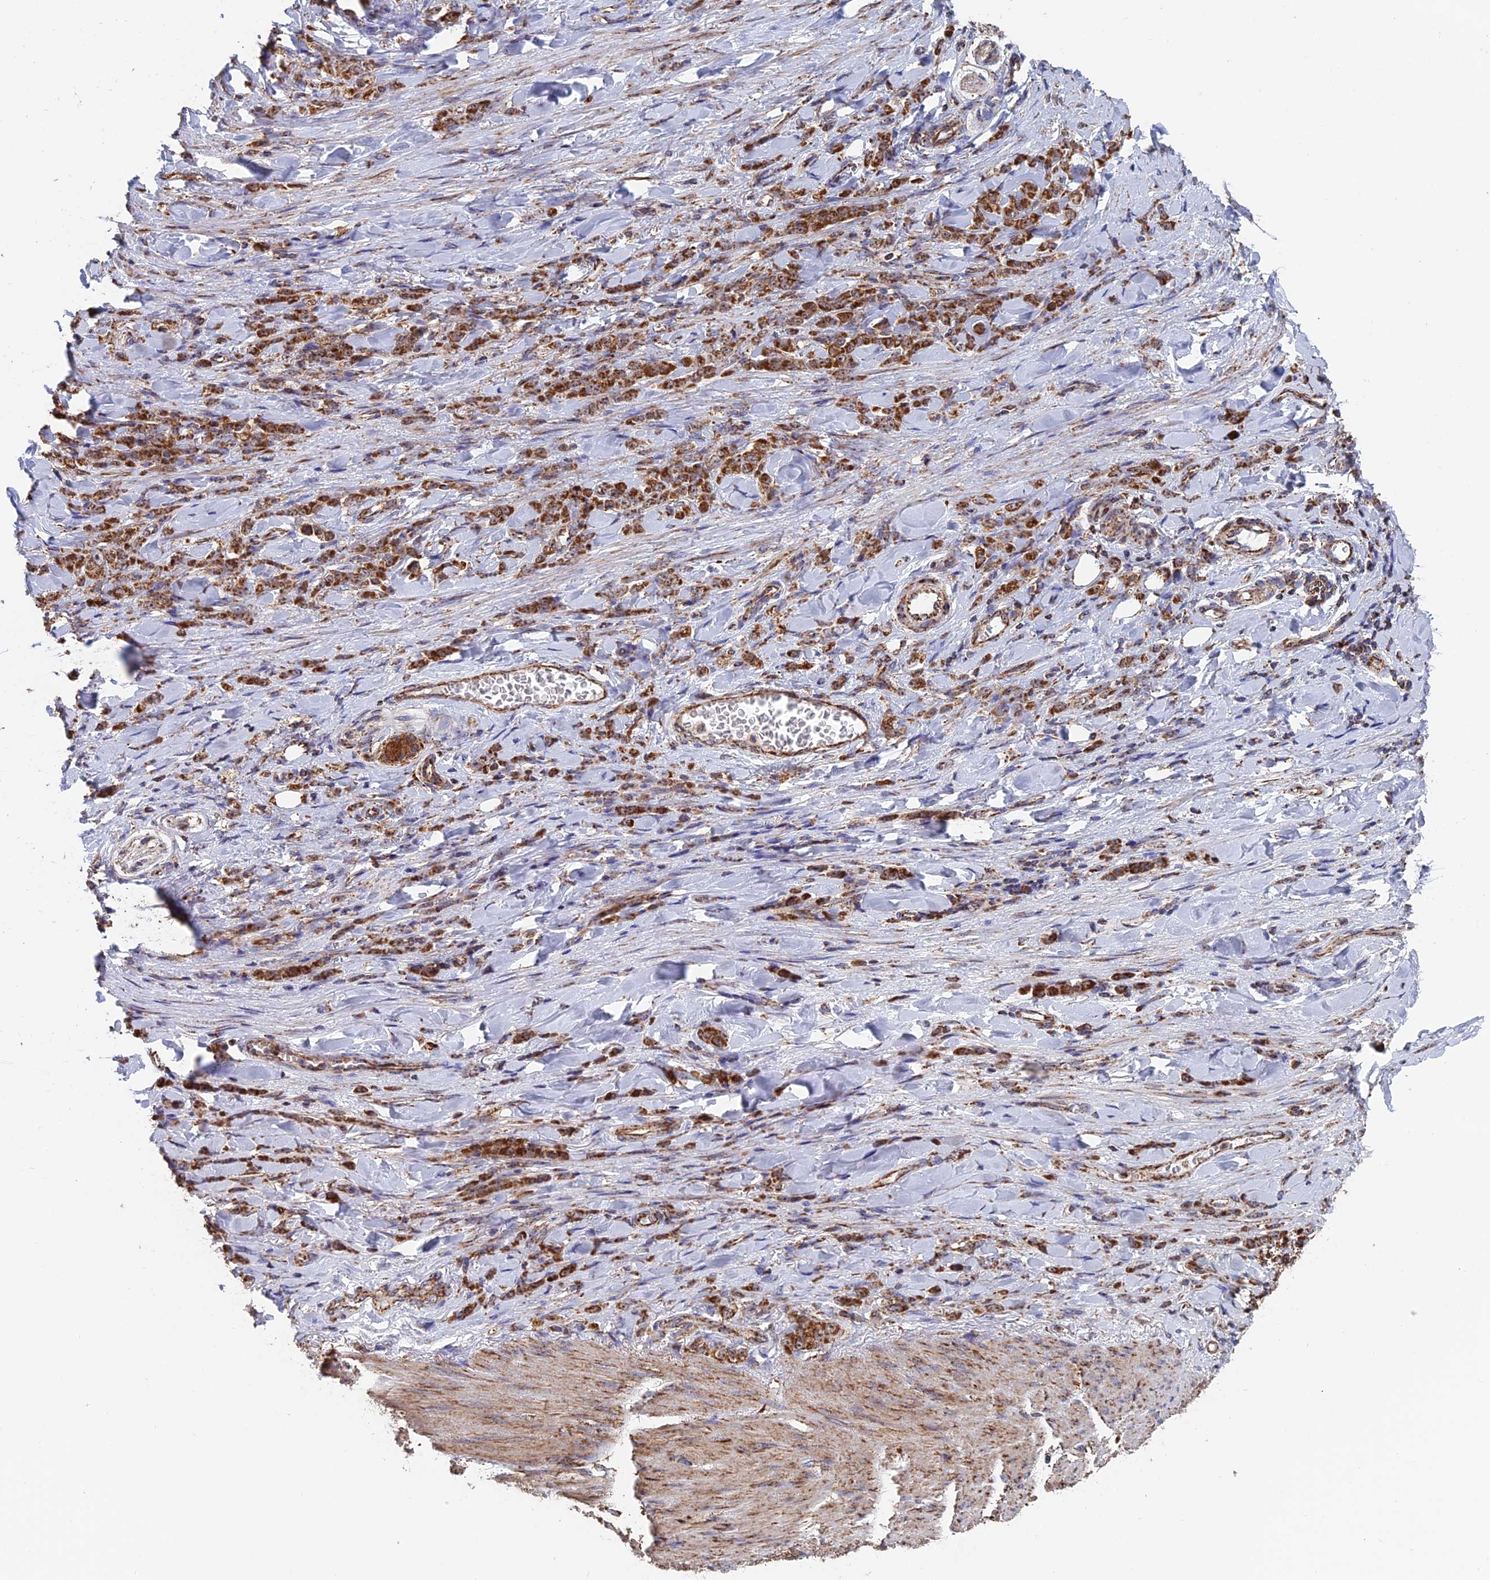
{"staining": {"intensity": "strong", "quantity": ">75%", "location": "cytoplasmic/membranous"}, "tissue": "stomach cancer", "cell_type": "Tumor cells", "image_type": "cancer", "snomed": [{"axis": "morphology", "description": "Normal tissue, NOS"}, {"axis": "morphology", "description": "Adenocarcinoma, NOS"}, {"axis": "topography", "description": "Stomach"}], "caption": "Immunohistochemistry micrograph of human adenocarcinoma (stomach) stained for a protein (brown), which reveals high levels of strong cytoplasmic/membranous staining in about >75% of tumor cells.", "gene": "DTYMK", "patient": {"sex": "male", "age": 82}}